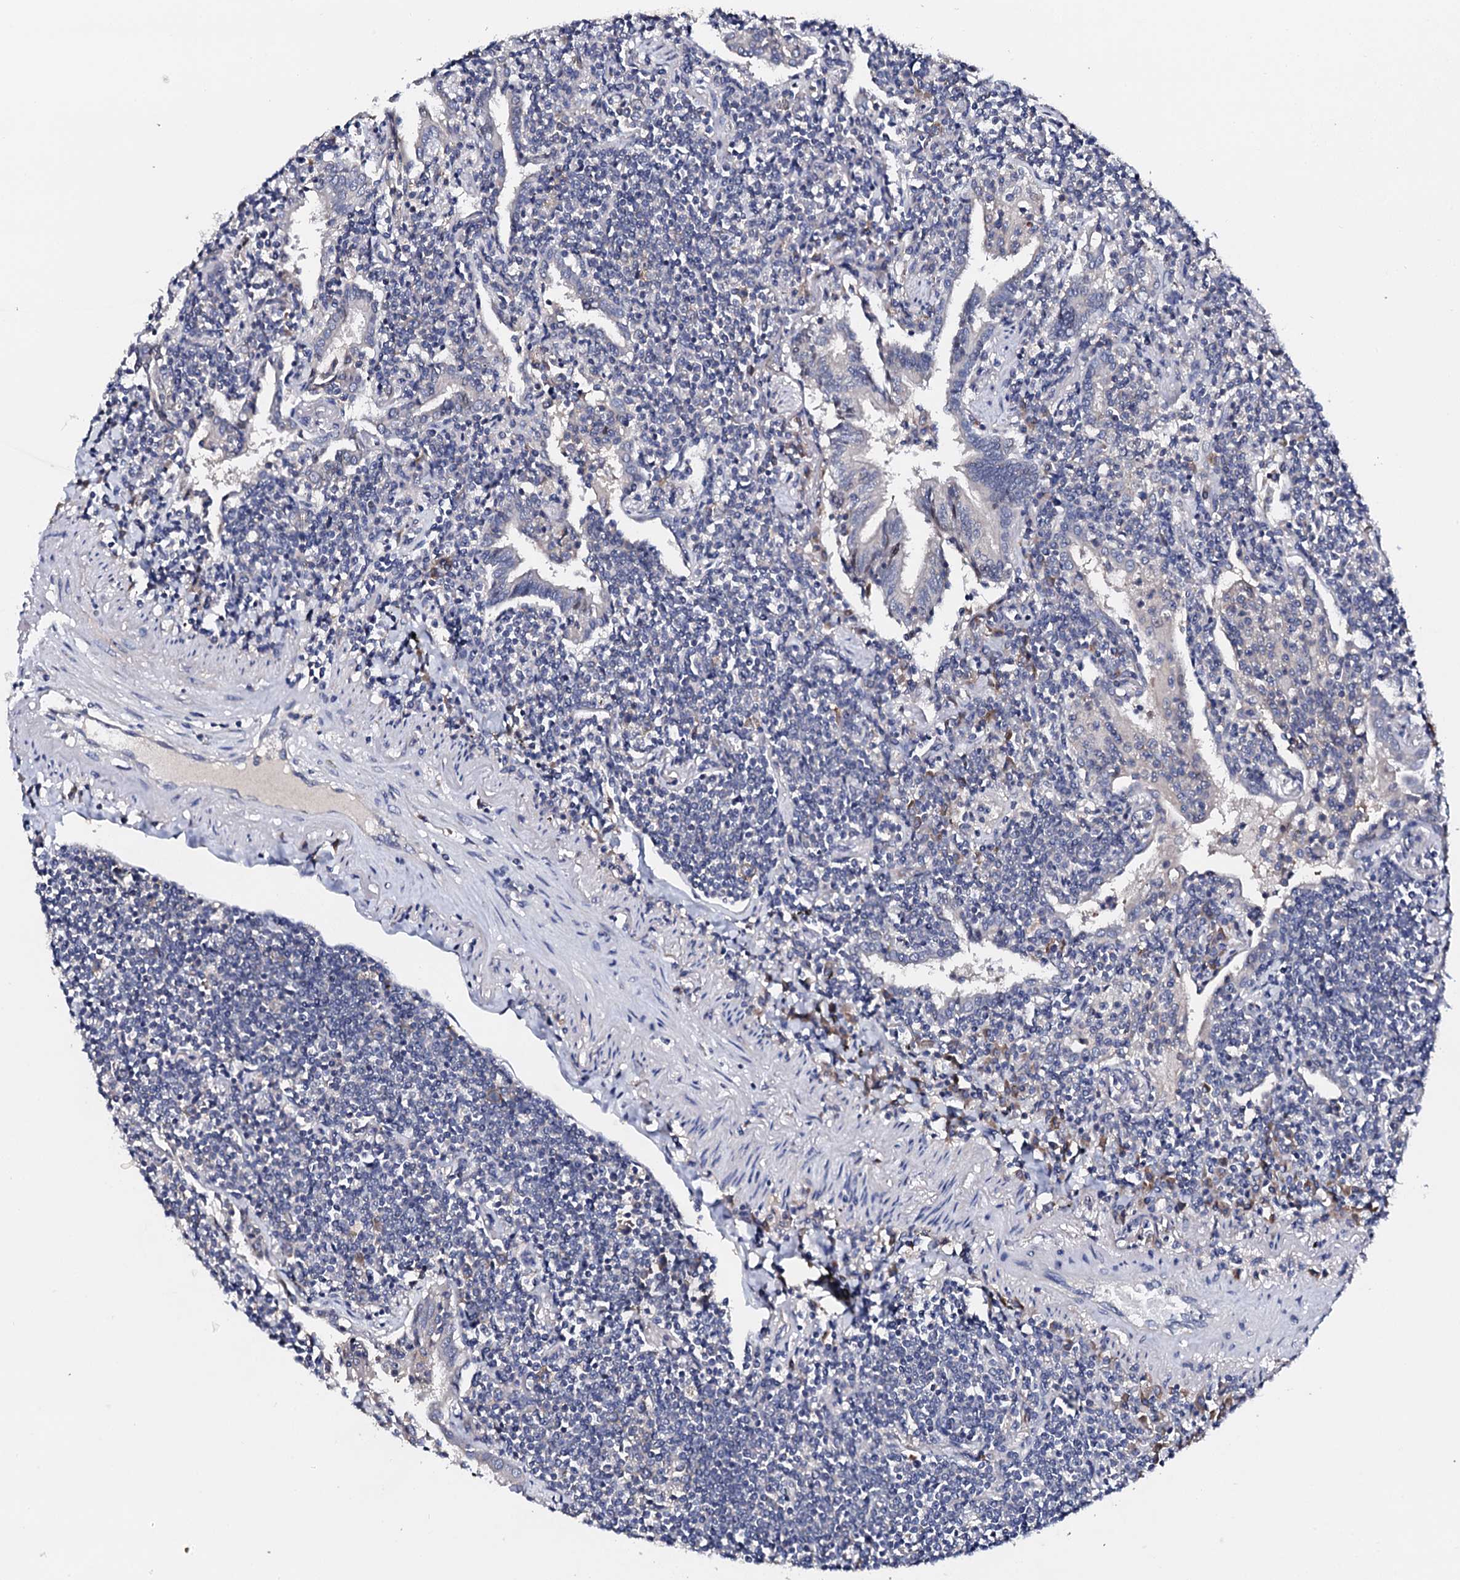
{"staining": {"intensity": "negative", "quantity": "none", "location": "none"}, "tissue": "lymphoma", "cell_type": "Tumor cells", "image_type": "cancer", "snomed": [{"axis": "morphology", "description": "Malignant lymphoma, non-Hodgkin's type, Low grade"}, {"axis": "topography", "description": "Lung"}], "caption": "Immunohistochemistry of lymphoma exhibits no expression in tumor cells.", "gene": "NUP58", "patient": {"sex": "female", "age": 71}}